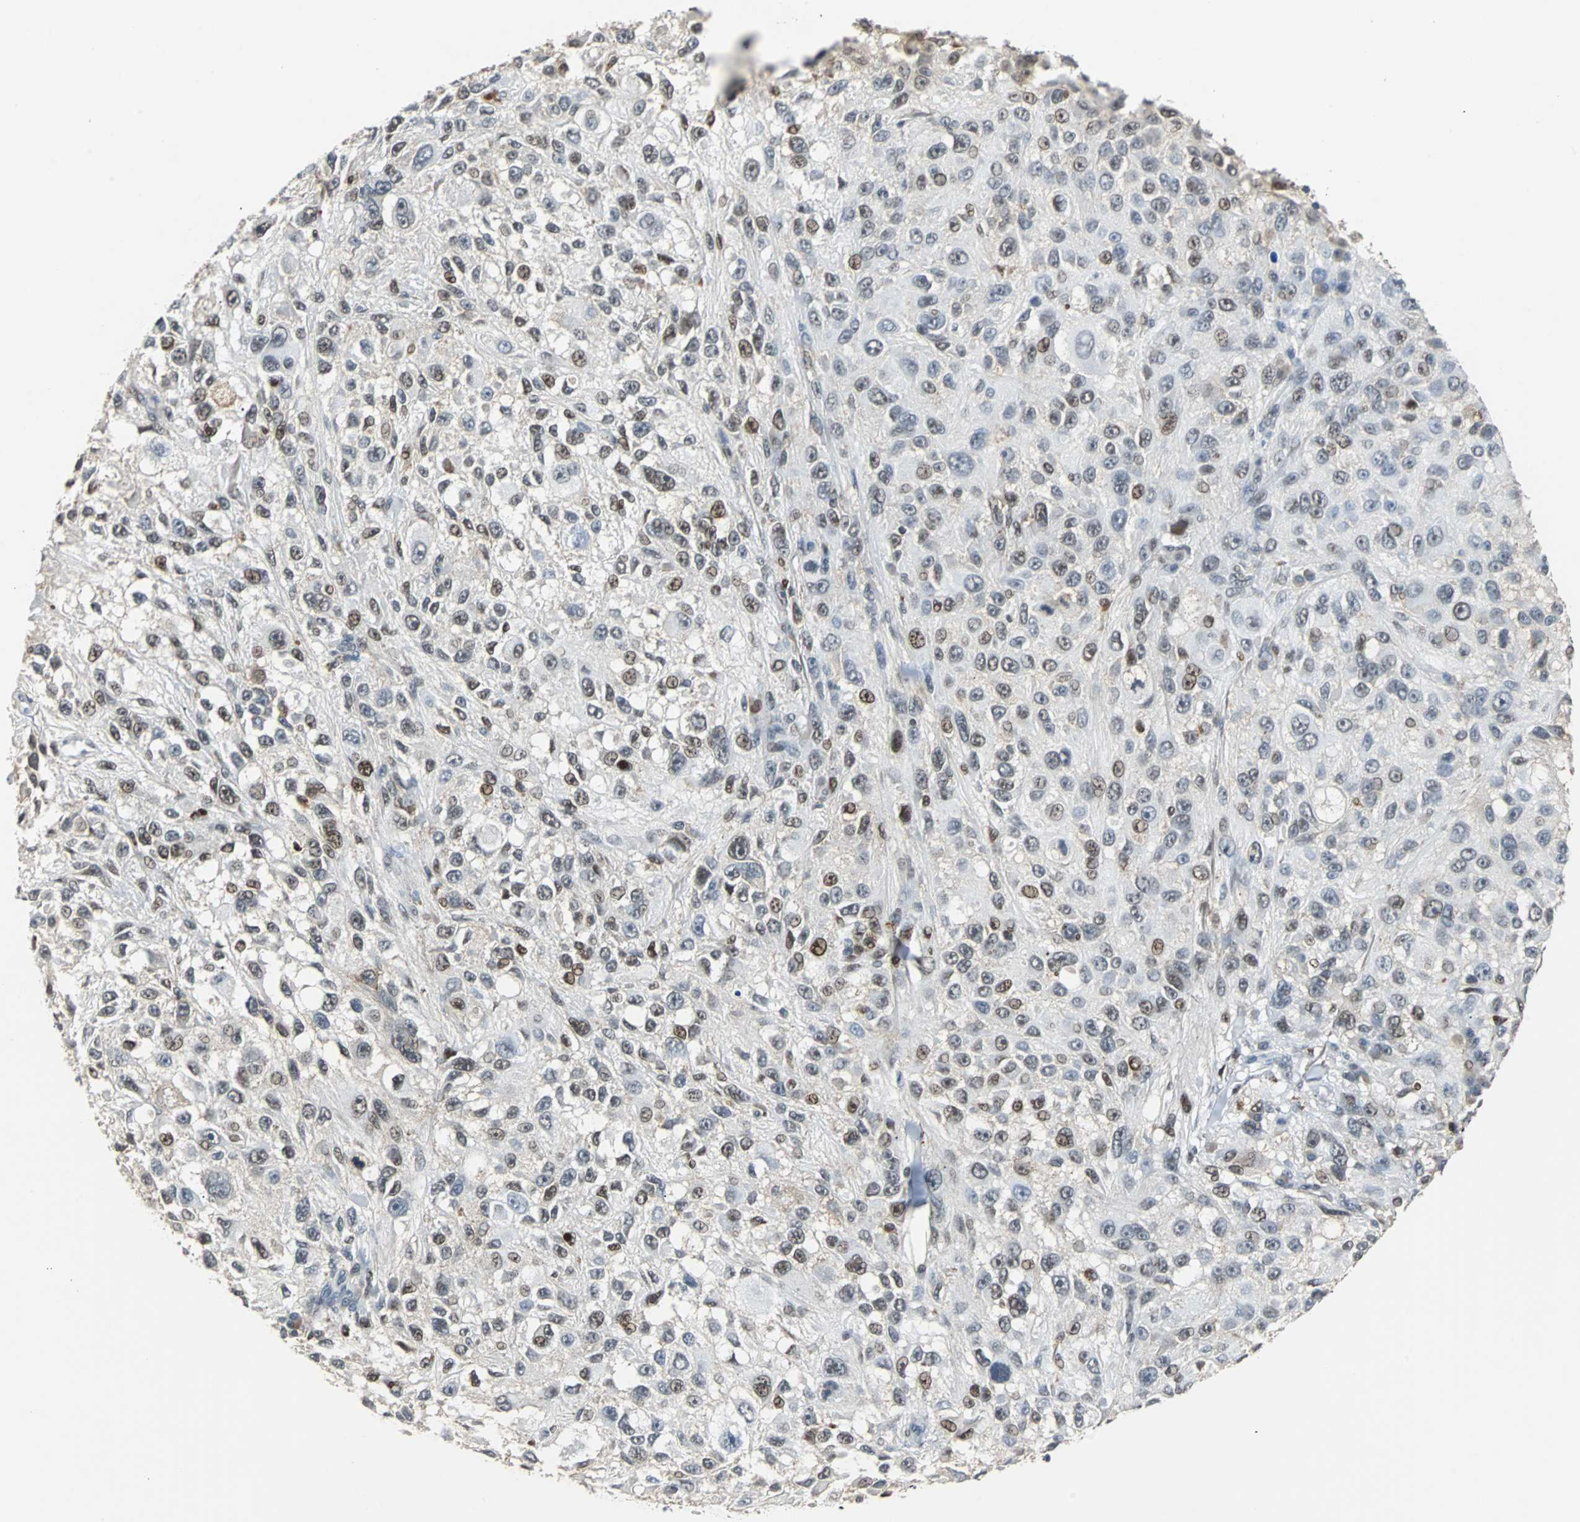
{"staining": {"intensity": "moderate", "quantity": "25%-75%", "location": "nuclear"}, "tissue": "melanoma", "cell_type": "Tumor cells", "image_type": "cancer", "snomed": [{"axis": "morphology", "description": "Necrosis, NOS"}, {"axis": "morphology", "description": "Malignant melanoma, NOS"}, {"axis": "topography", "description": "Skin"}], "caption": "The immunohistochemical stain shows moderate nuclear expression in tumor cells of malignant melanoma tissue. The staining was performed using DAB, with brown indicating positive protein expression. Nuclei are stained blue with hematoxylin.", "gene": "HLX", "patient": {"sex": "female", "age": 87}}